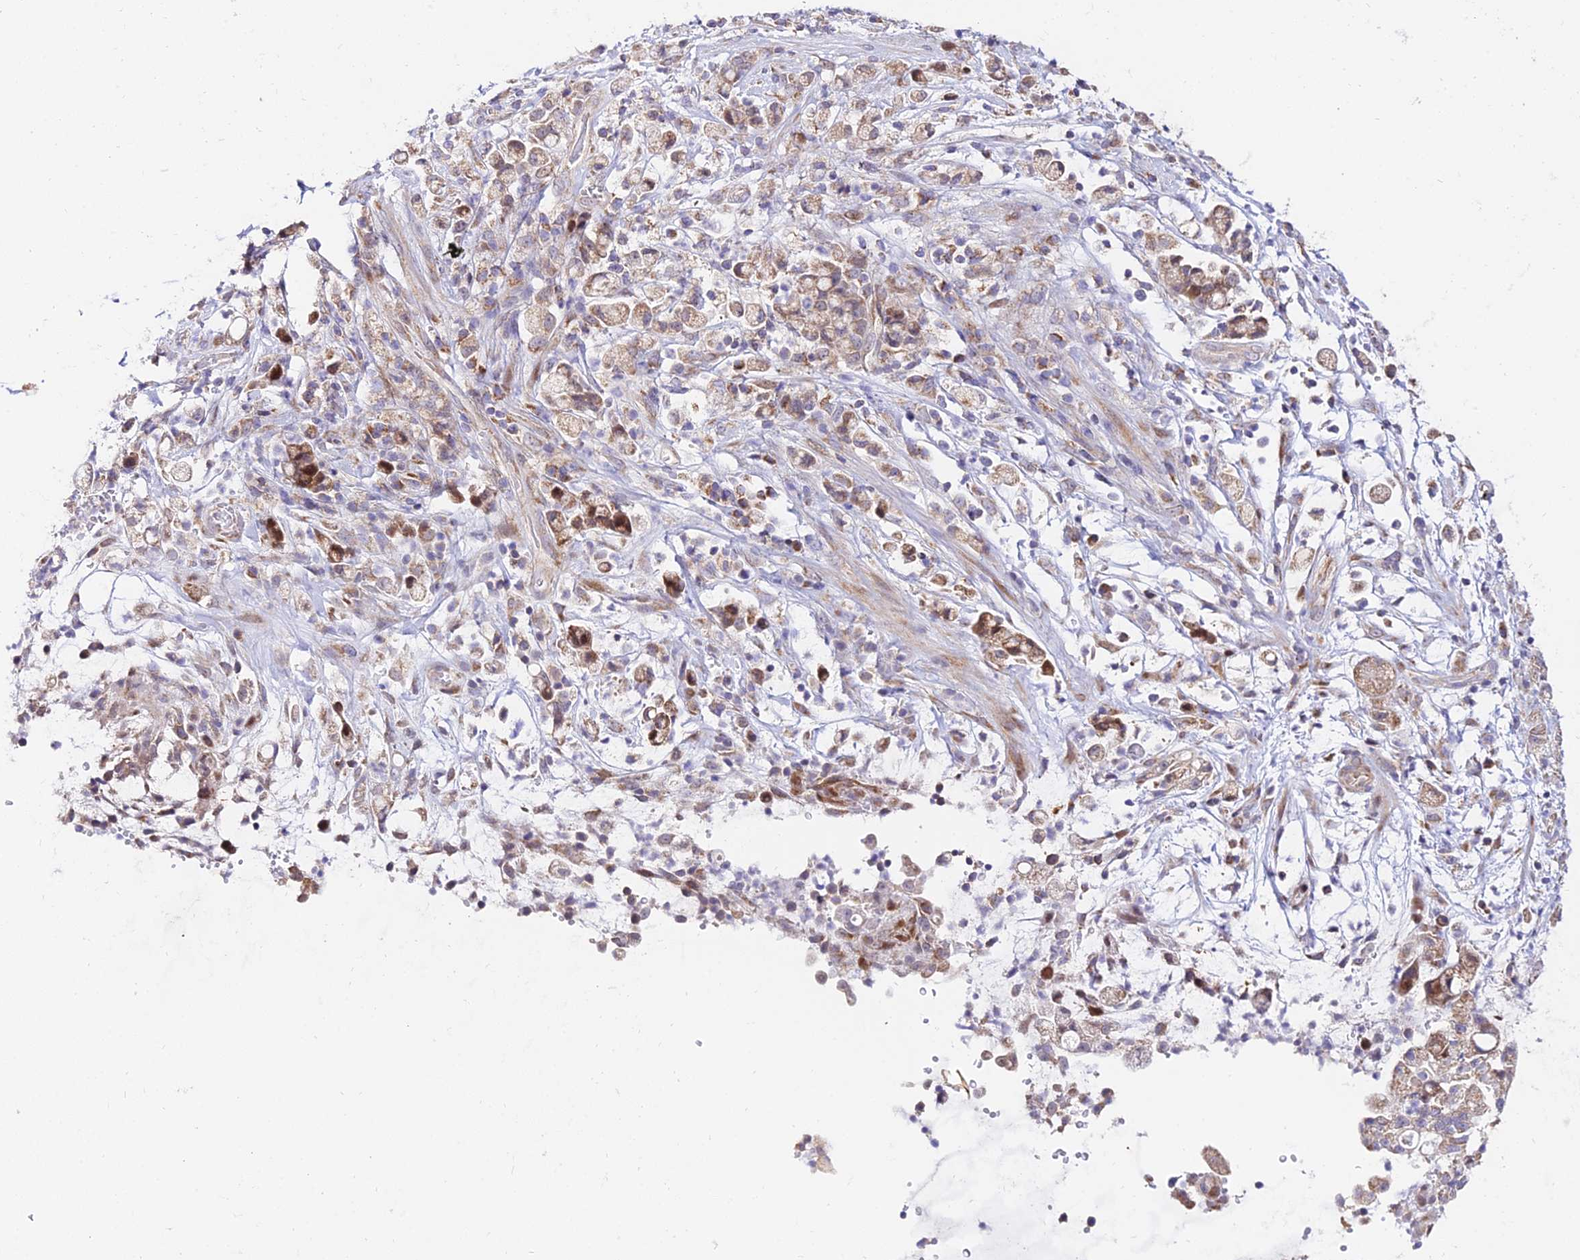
{"staining": {"intensity": "weak", "quantity": ">75%", "location": "cytoplasmic/membranous"}, "tissue": "stomach cancer", "cell_type": "Tumor cells", "image_type": "cancer", "snomed": [{"axis": "morphology", "description": "Adenocarcinoma, NOS"}, {"axis": "topography", "description": "Stomach"}], "caption": "Immunohistochemical staining of stomach cancer exhibits low levels of weak cytoplasmic/membranous protein expression in approximately >75% of tumor cells.", "gene": "ATP5PB", "patient": {"sex": "female", "age": 60}}